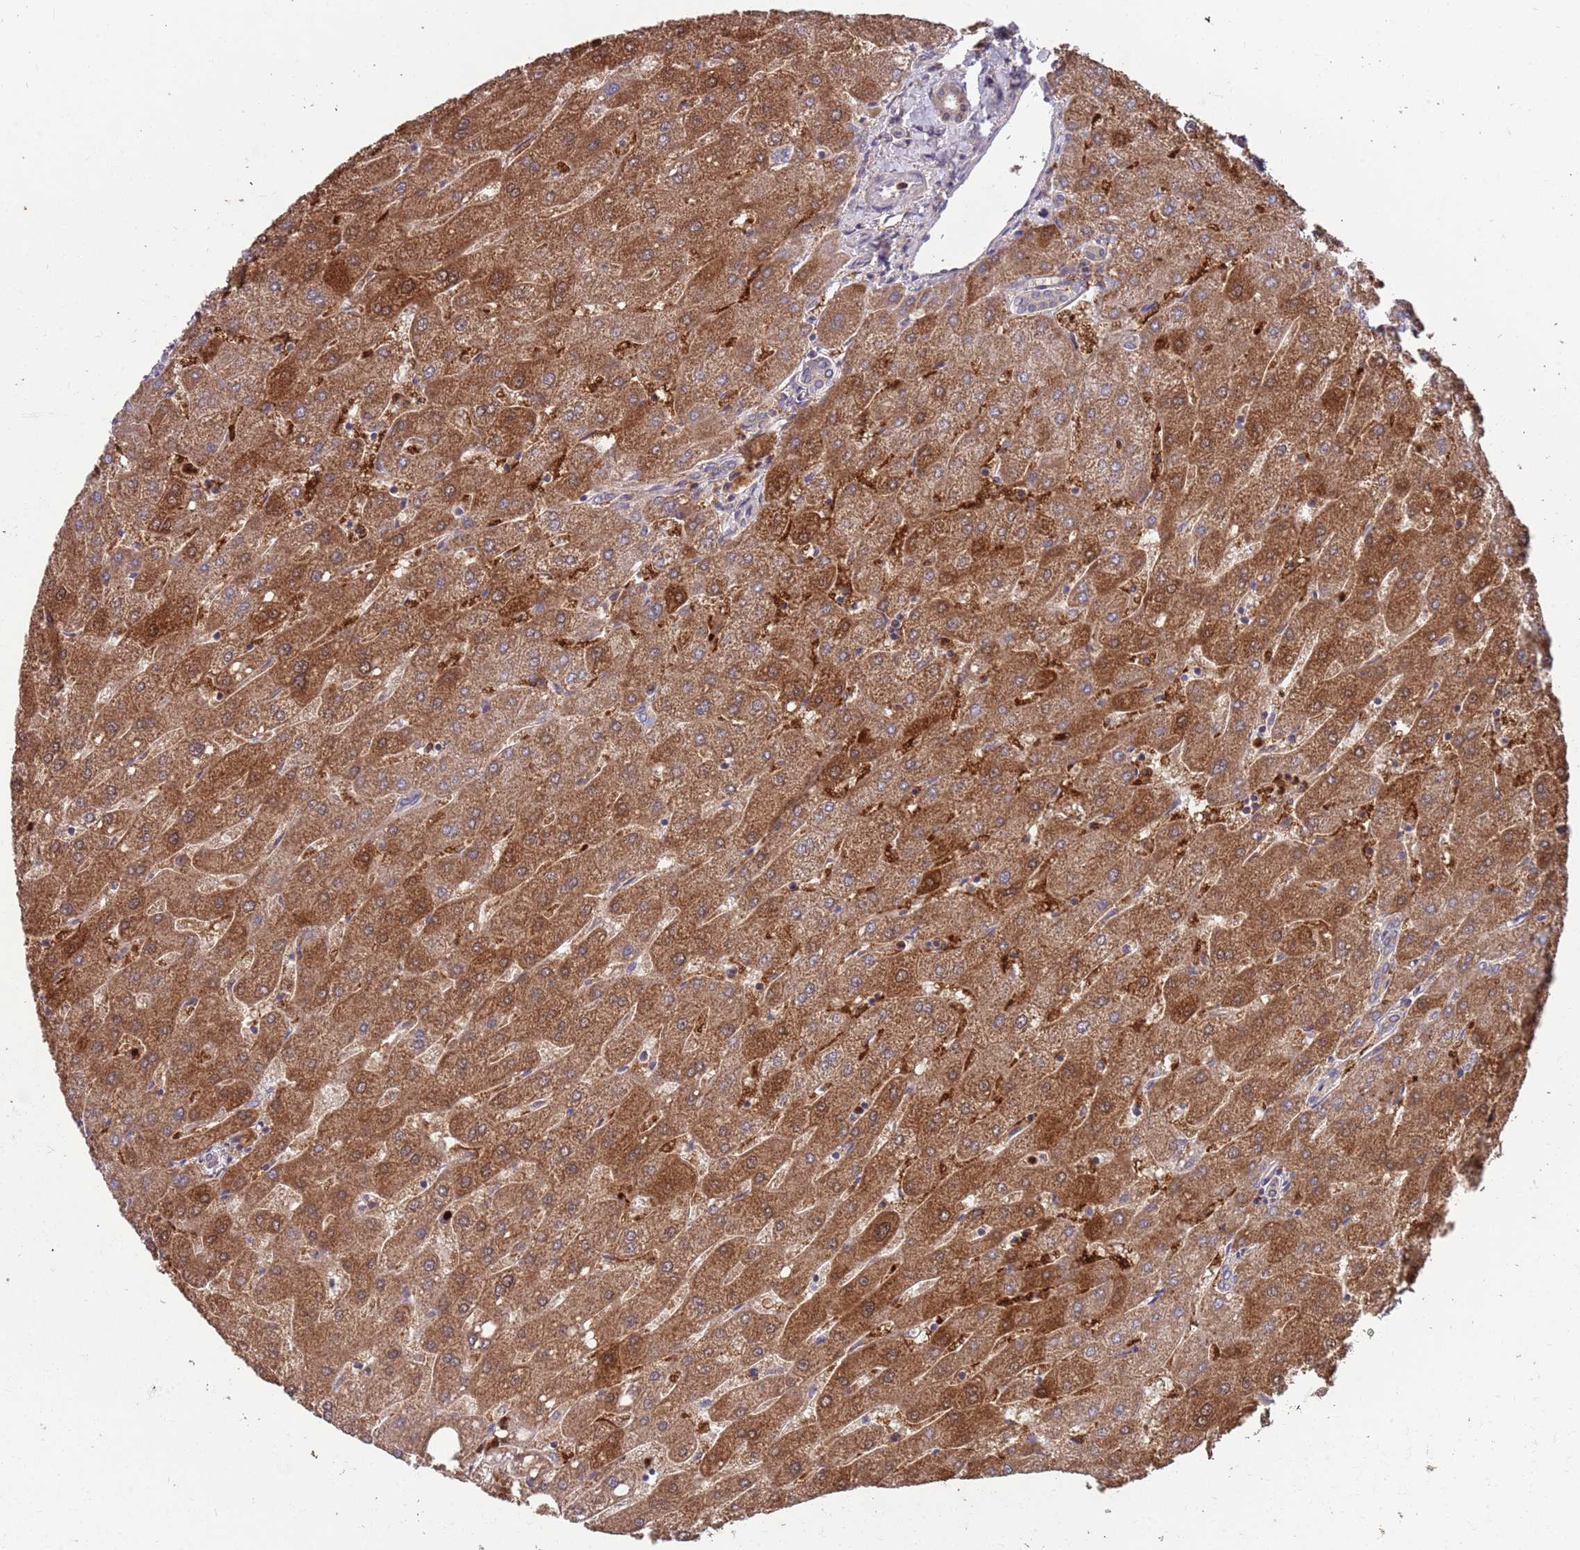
{"staining": {"intensity": "moderate", "quantity": "<25%", "location": "cytoplasmic/membranous"}, "tissue": "liver", "cell_type": "Cholangiocytes", "image_type": "normal", "snomed": [{"axis": "morphology", "description": "Normal tissue, NOS"}, {"axis": "topography", "description": "Liver"}], "caption": "This image shows immunohistochemistry staining of unremarkable liver, with low moderate cytoplasmic/membranous expression in about <25% of cholangiocytes.", "gene": "DDT", "patient": {"sex": "male", "age": 67}}